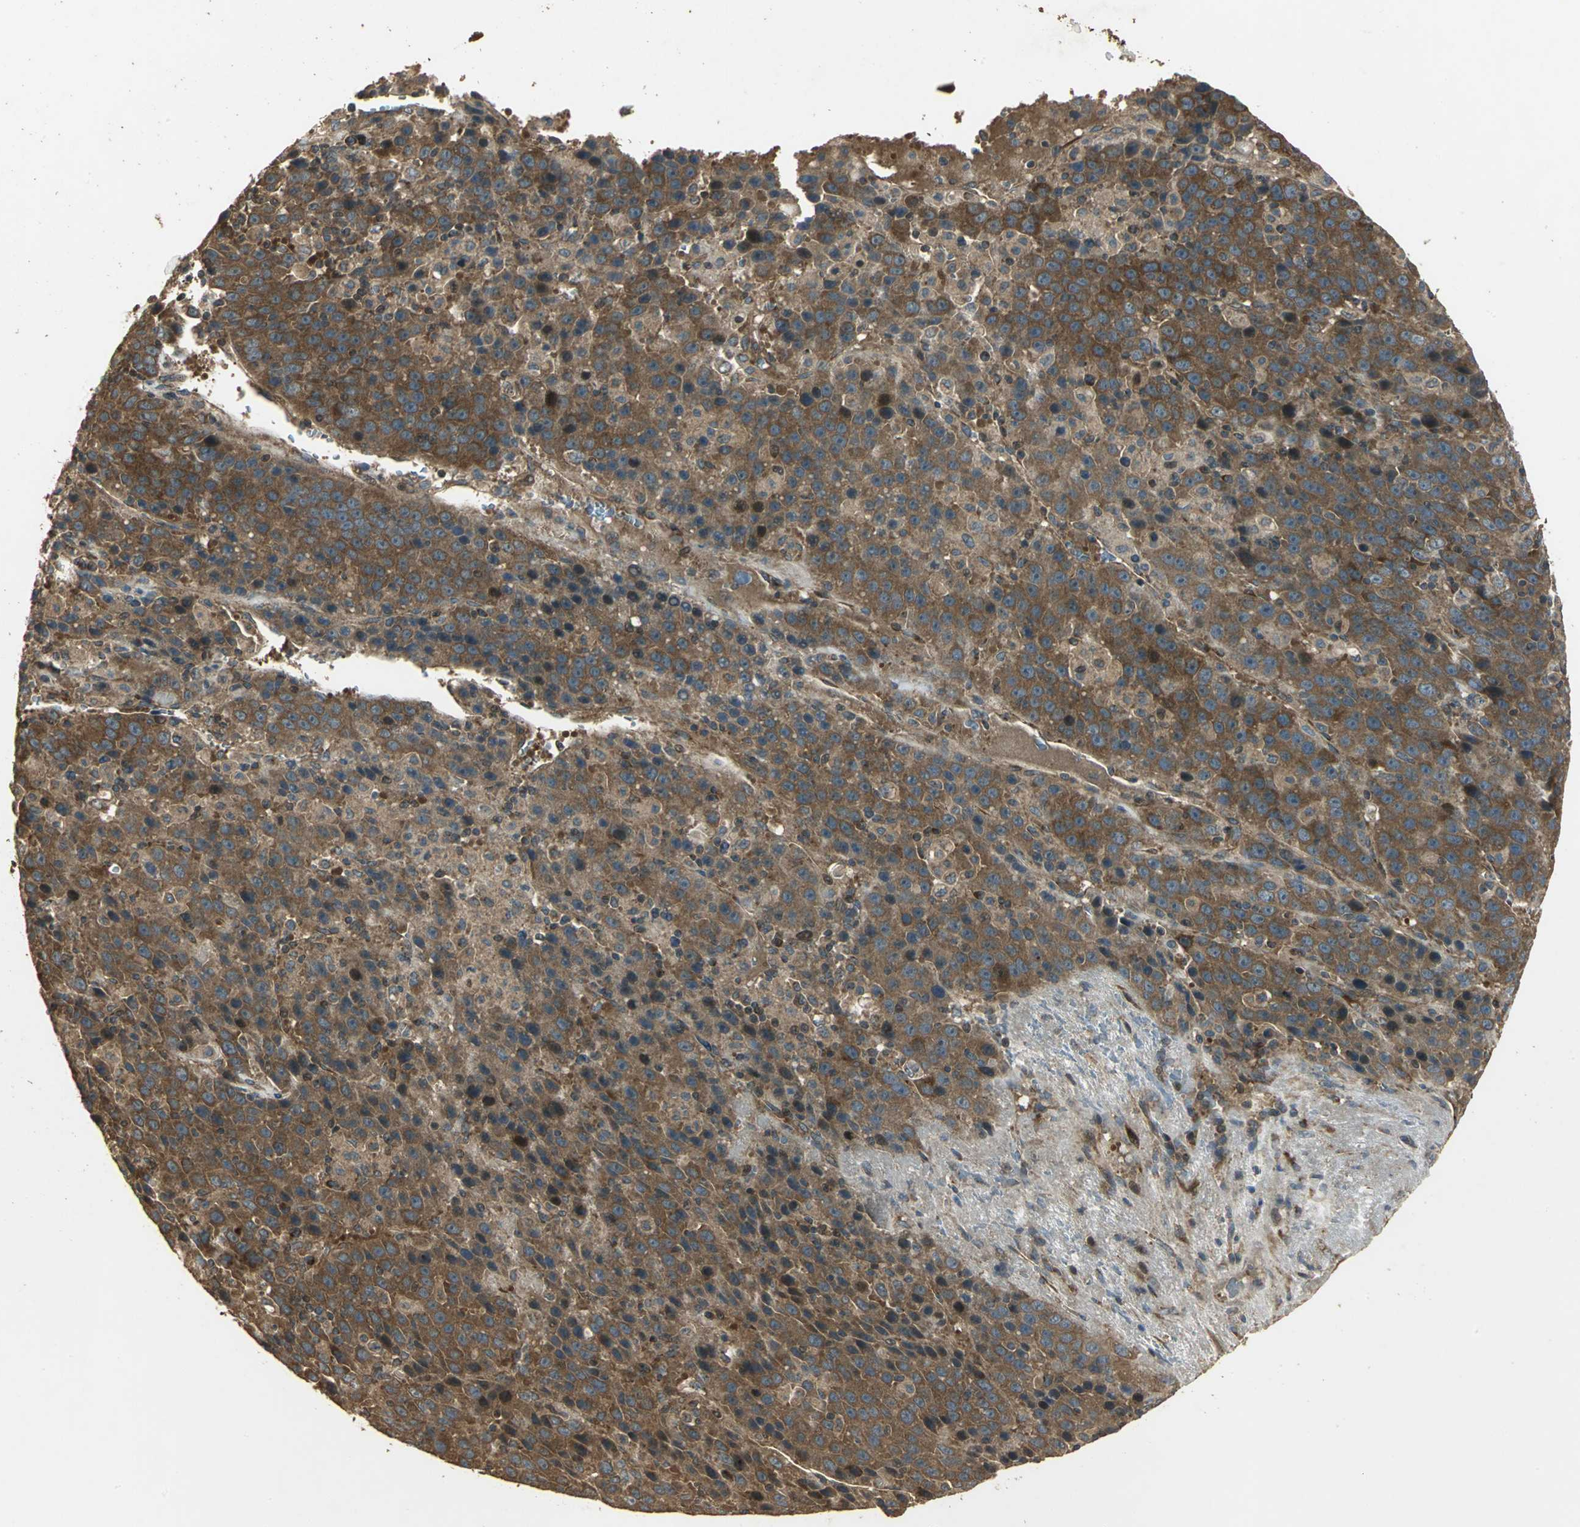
{"staining": {"intensity": "strong", "quantity": ">75%", "location": "cytoplasmic/membranous"}, "tissue": "liver cancer", "cell_type": "Tumor cells", "image_type": "cancer", "snomed": [{"axis": "morphology", "description": "Carcinoma, Hepatocellular, NOS"}, {"axis": "topography", "description": "Liver"}], "caption": "Human liver cancer stained for a protein (brown) demonstrates strong cytoplasmic/membranous positive expression in about >75% of tumor cells.", "gene": "KANK1", "patient": {"sex": "female", "age": 53}}